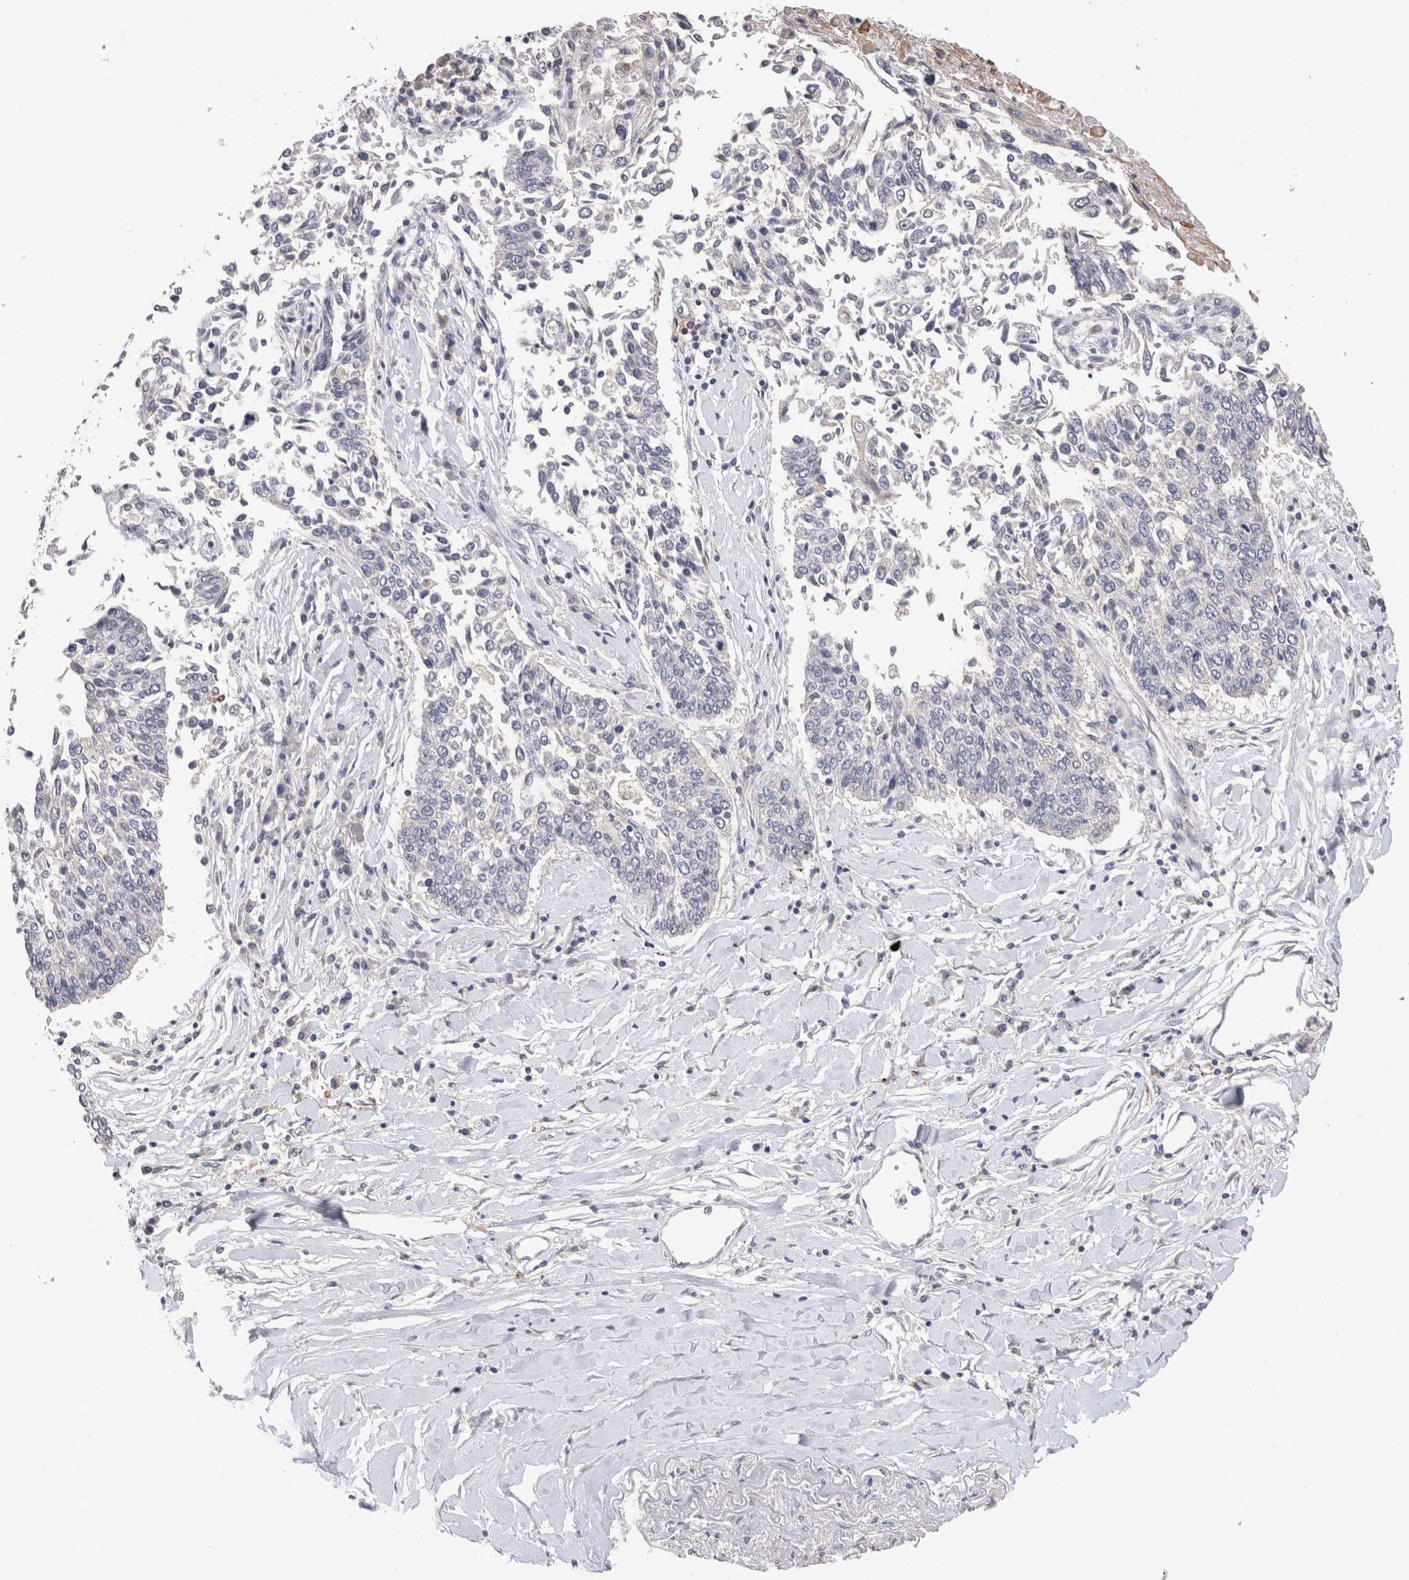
{"staining": {"intensity": "negative", "quantity": "none", "location": "none"}, "tissue": "lung cancer", "cell_type": "Tumor cells", "image_type": "cancer", "snomed": [{"axis": "morphology", "description": "Normal tissue, NOS"}, {"axis": "morphology", "description": "Squamous cell carcinoma, NOS"}, {"axis": "topography", "description": "Cartilage tissue"}, {"axis": "topography", "description": "Bronchus"}, {"axis": "topography", "description": "Lung"}, {"axis": "topography", "description": "Peripheral nerve tissue"}], "caption": "Tumor cells show no significant protein positivity in lung cancer.", "gene": "CDH6", "patient": {"sex": "female", "age": 49}}